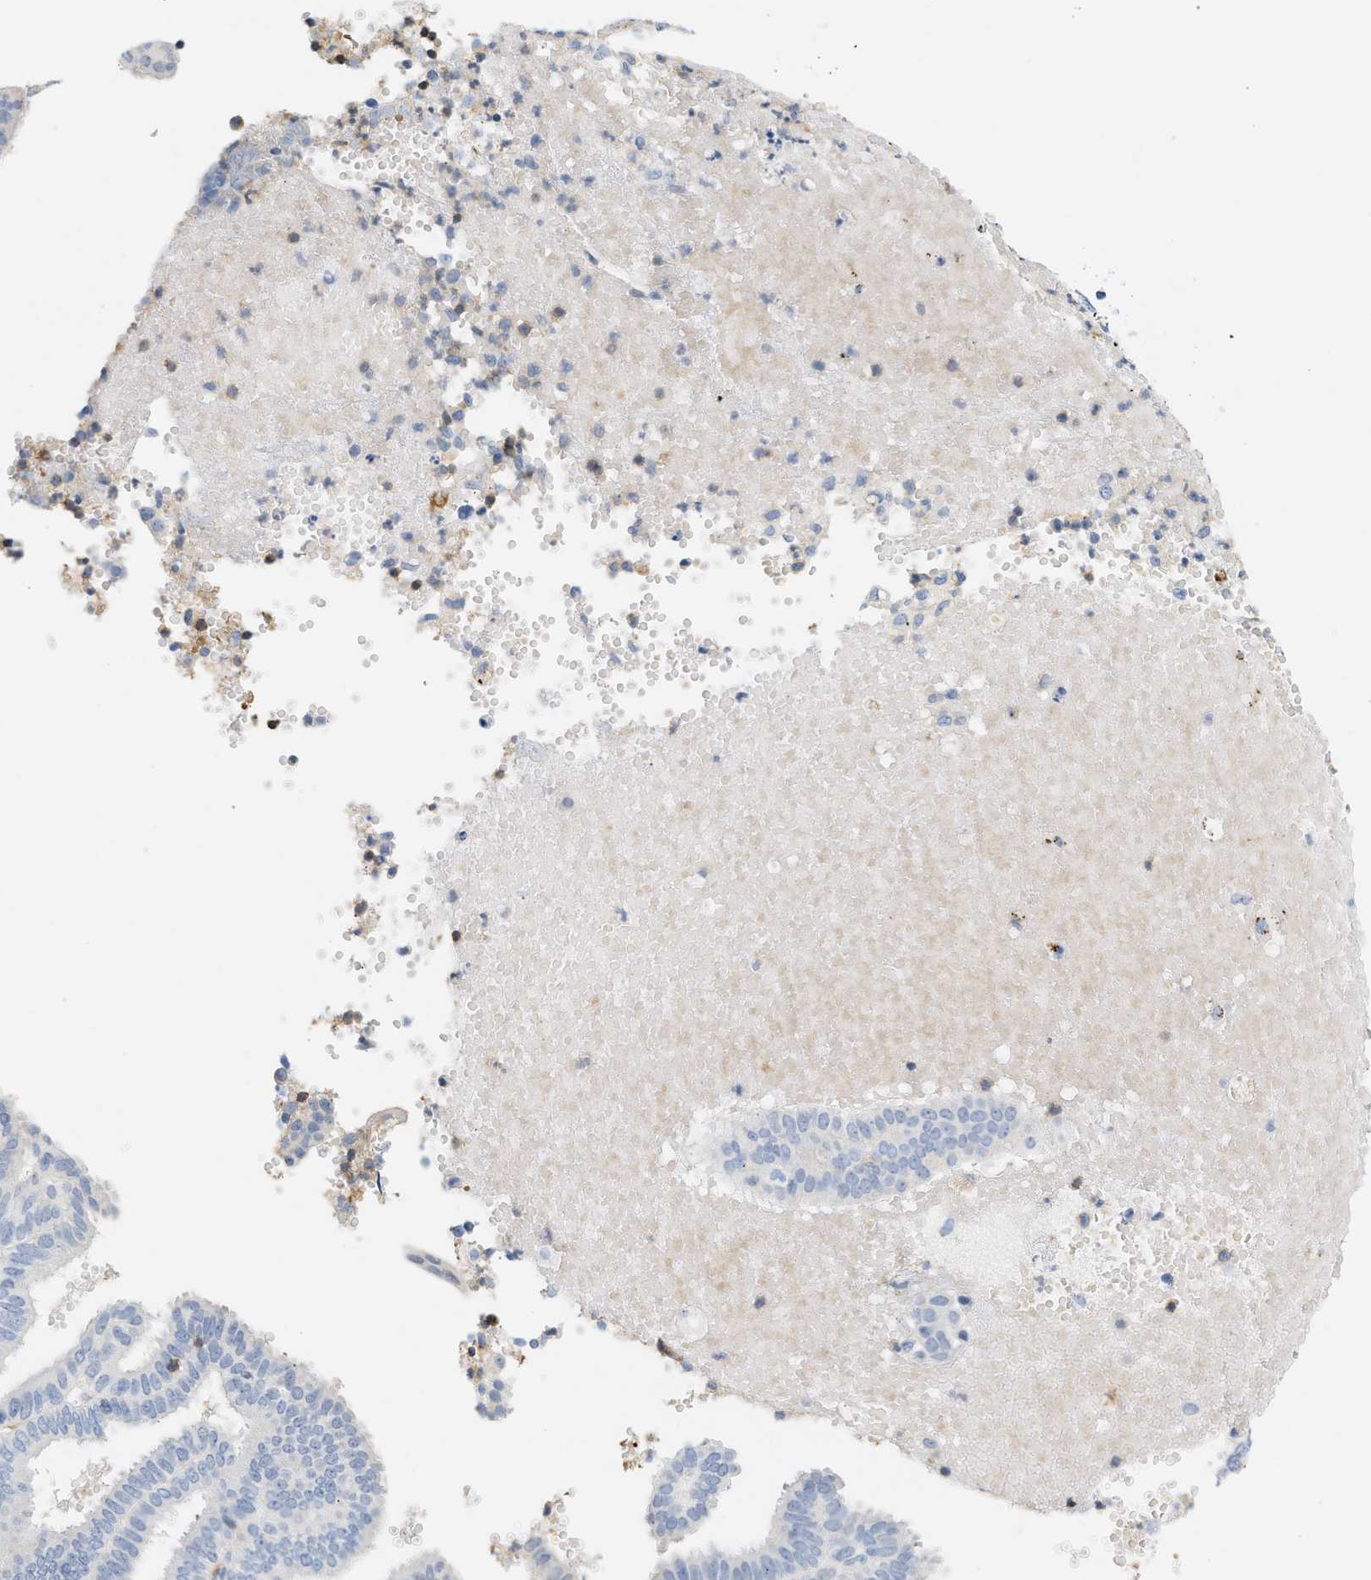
{"staining": {"intensity": "negative", "quantity": "none", "location": "none"}, "tissue": "endometrial cancer", "cell_type": "Tumor cells", "image_type": "cancer", "snomed": [{"axis": "morphology", "description": "Adenocarcinoma, NOS"}, {"axis": "topography", "description": "Endometrium"}], "caption": "Human adenocarcinoma (endometrial) stained for a protein using immunohistochemistry demonstrates no positivity in tumor cells.", "gene": "BVES", "patient": {"sex": "female", "age": 58}}